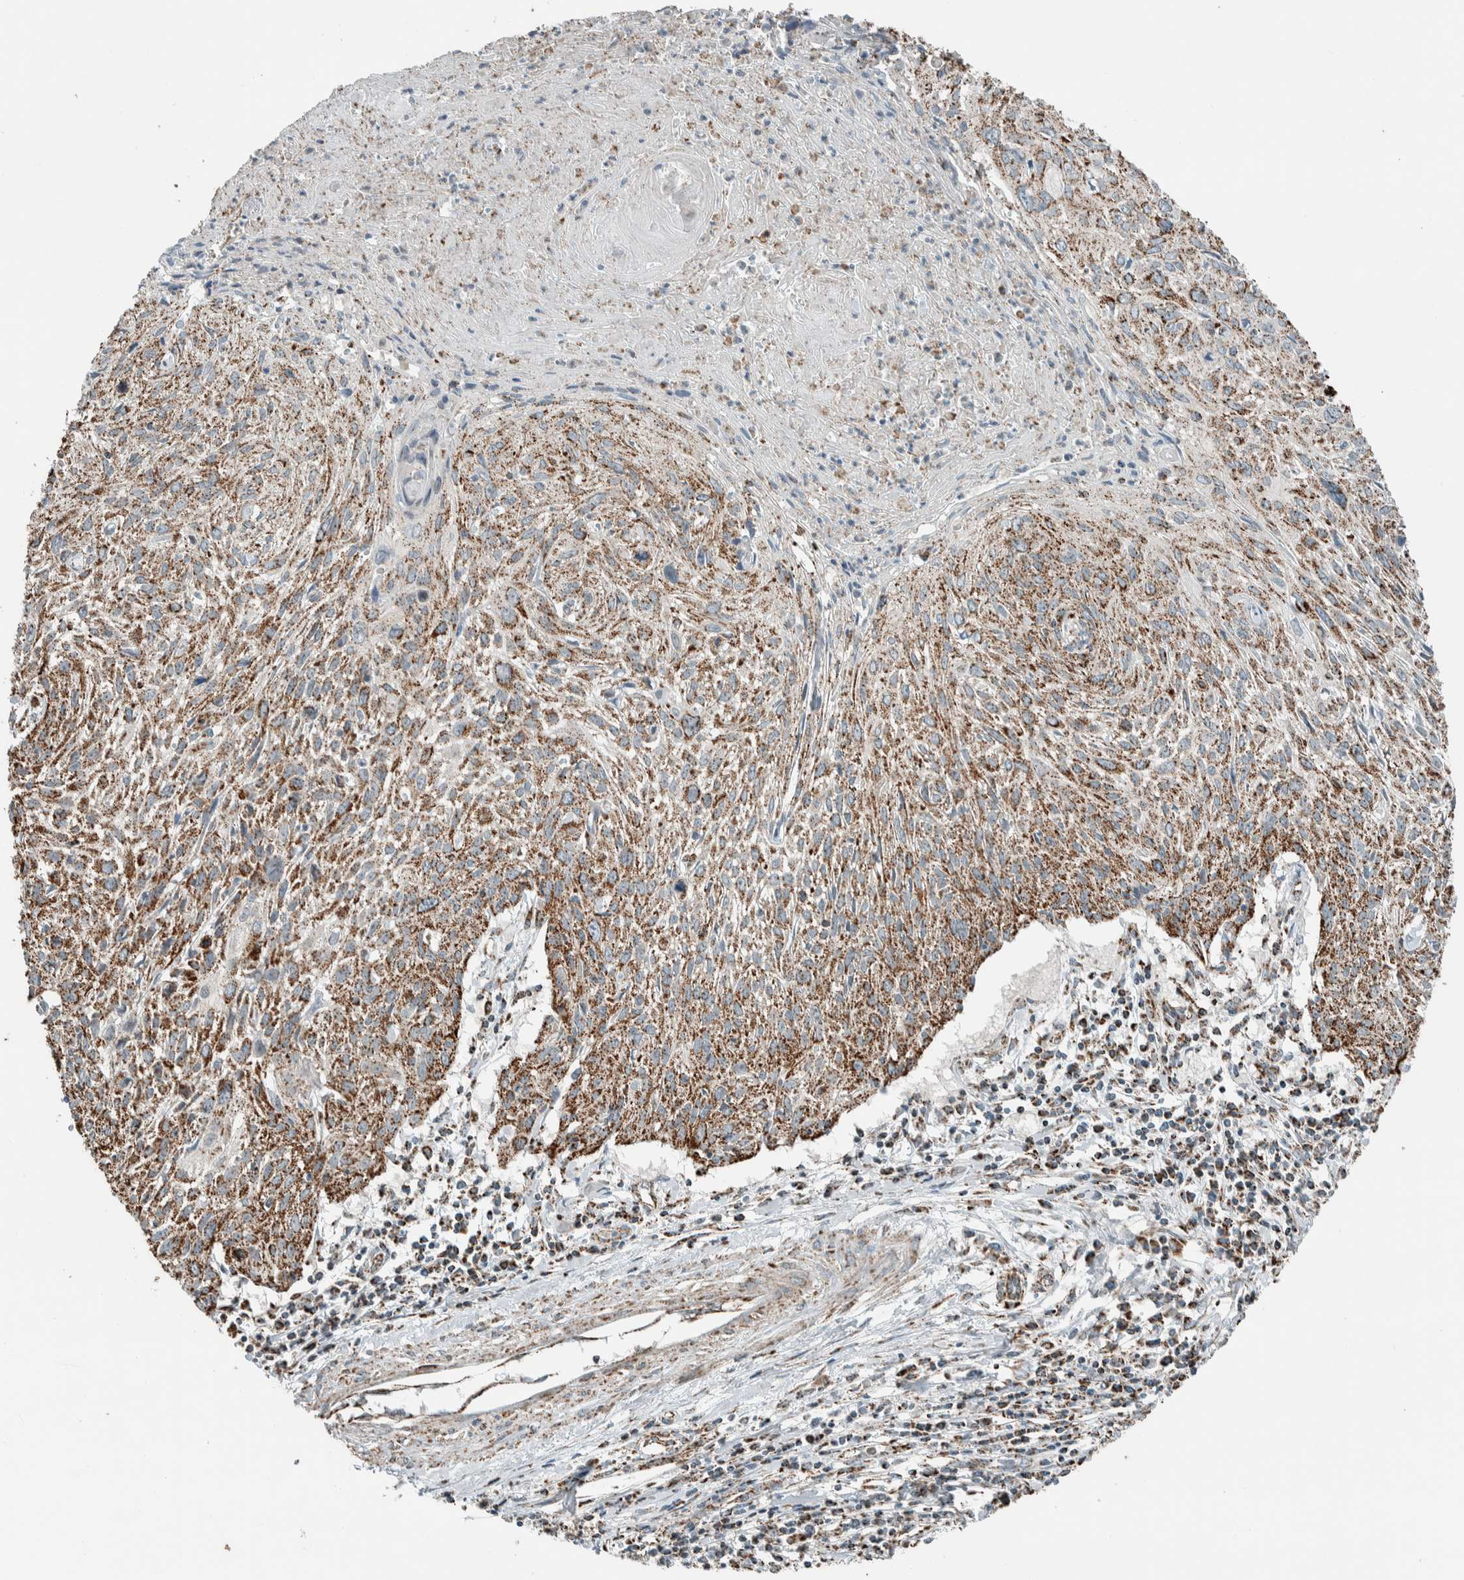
{"staining": {"intensity": "moderate", "quantity": ">75%", "location": "cytoplasmic/membranous"}, "tissue": "cervical cancer", "cell_type": "Tumor cells", "image_type": "cancer", "snomed": [{"axis": "morphology", "description": "Squamous cell carcinoma, NOS"}, {"axis": "topography", "description": "Cervix"}], "caption": "Squamous cell carcinoma (cervical) stained with immunohistochemistry displays moderate cytoplasmic/membranous staining in approximately >75% of tumor cells. The protein of interest is shown in brown color, while the nuclei are stained blue.", "gene": "ZNF454", "patient": {"sex": "female", "age": 51}}